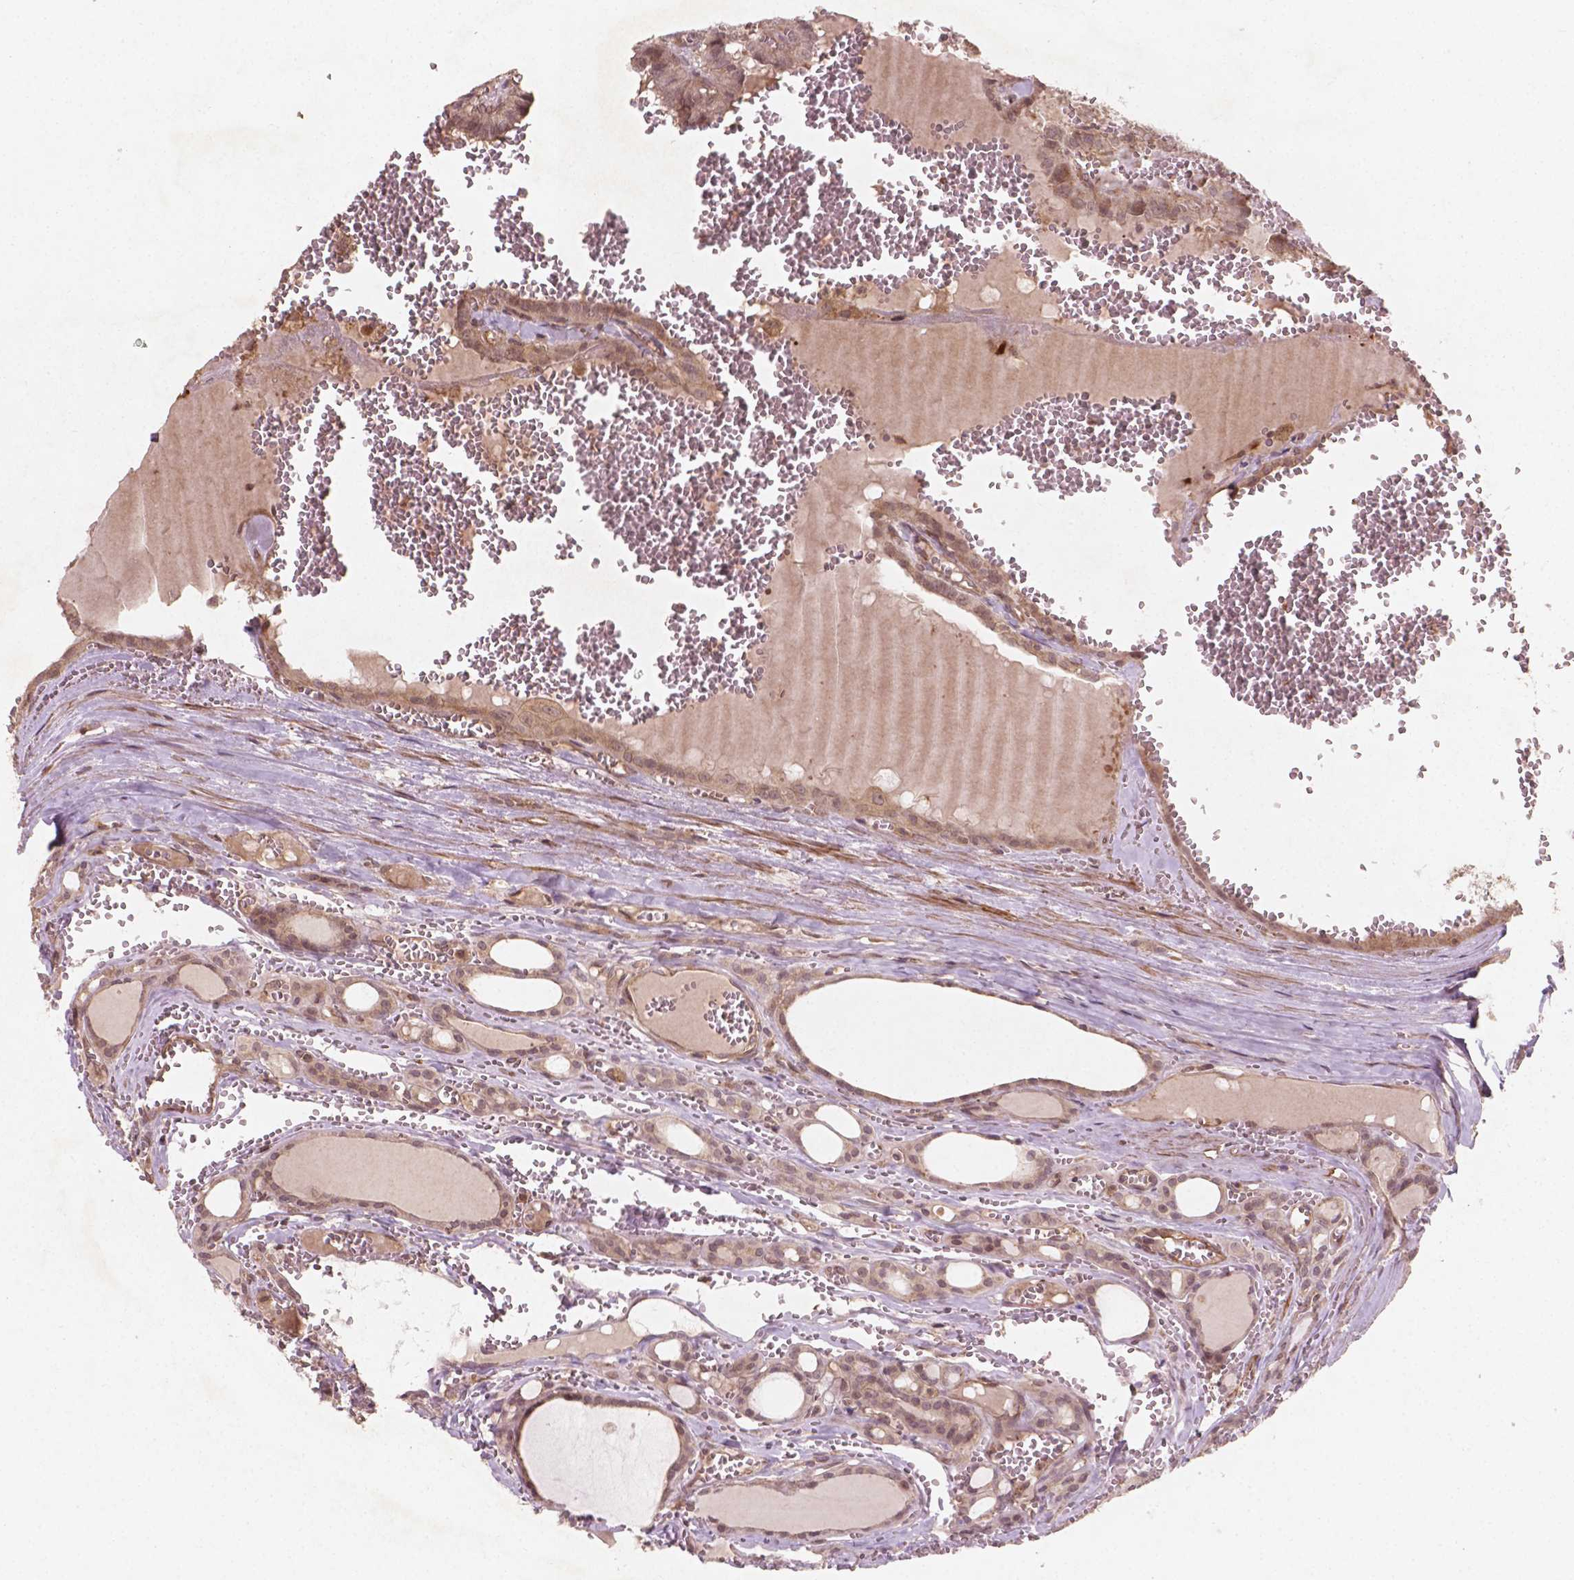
{"staining": {"intensity": "weak", "quantity": "25%-75%", "location": "cytoplasmic/membranous,nuclear"}, "tissue": "thyroid cancer", "cell_type": "Tumor cells", "image_type": "cancer", "snomed": [{"axis": "morphology", "description": "Papillary adenocarcinoma, NOS"}, {"axis": "topography", "description": "Thyroid gland"}], "caption": "The immunohistochemical stain labels weak cytoplasmic/membranous and nuclear positivity in tumor cells of thyroid papillary adenocarcinoma tissue.", "gene": "CYFIP2", "patient": {"sex": "female", "age": 21}}